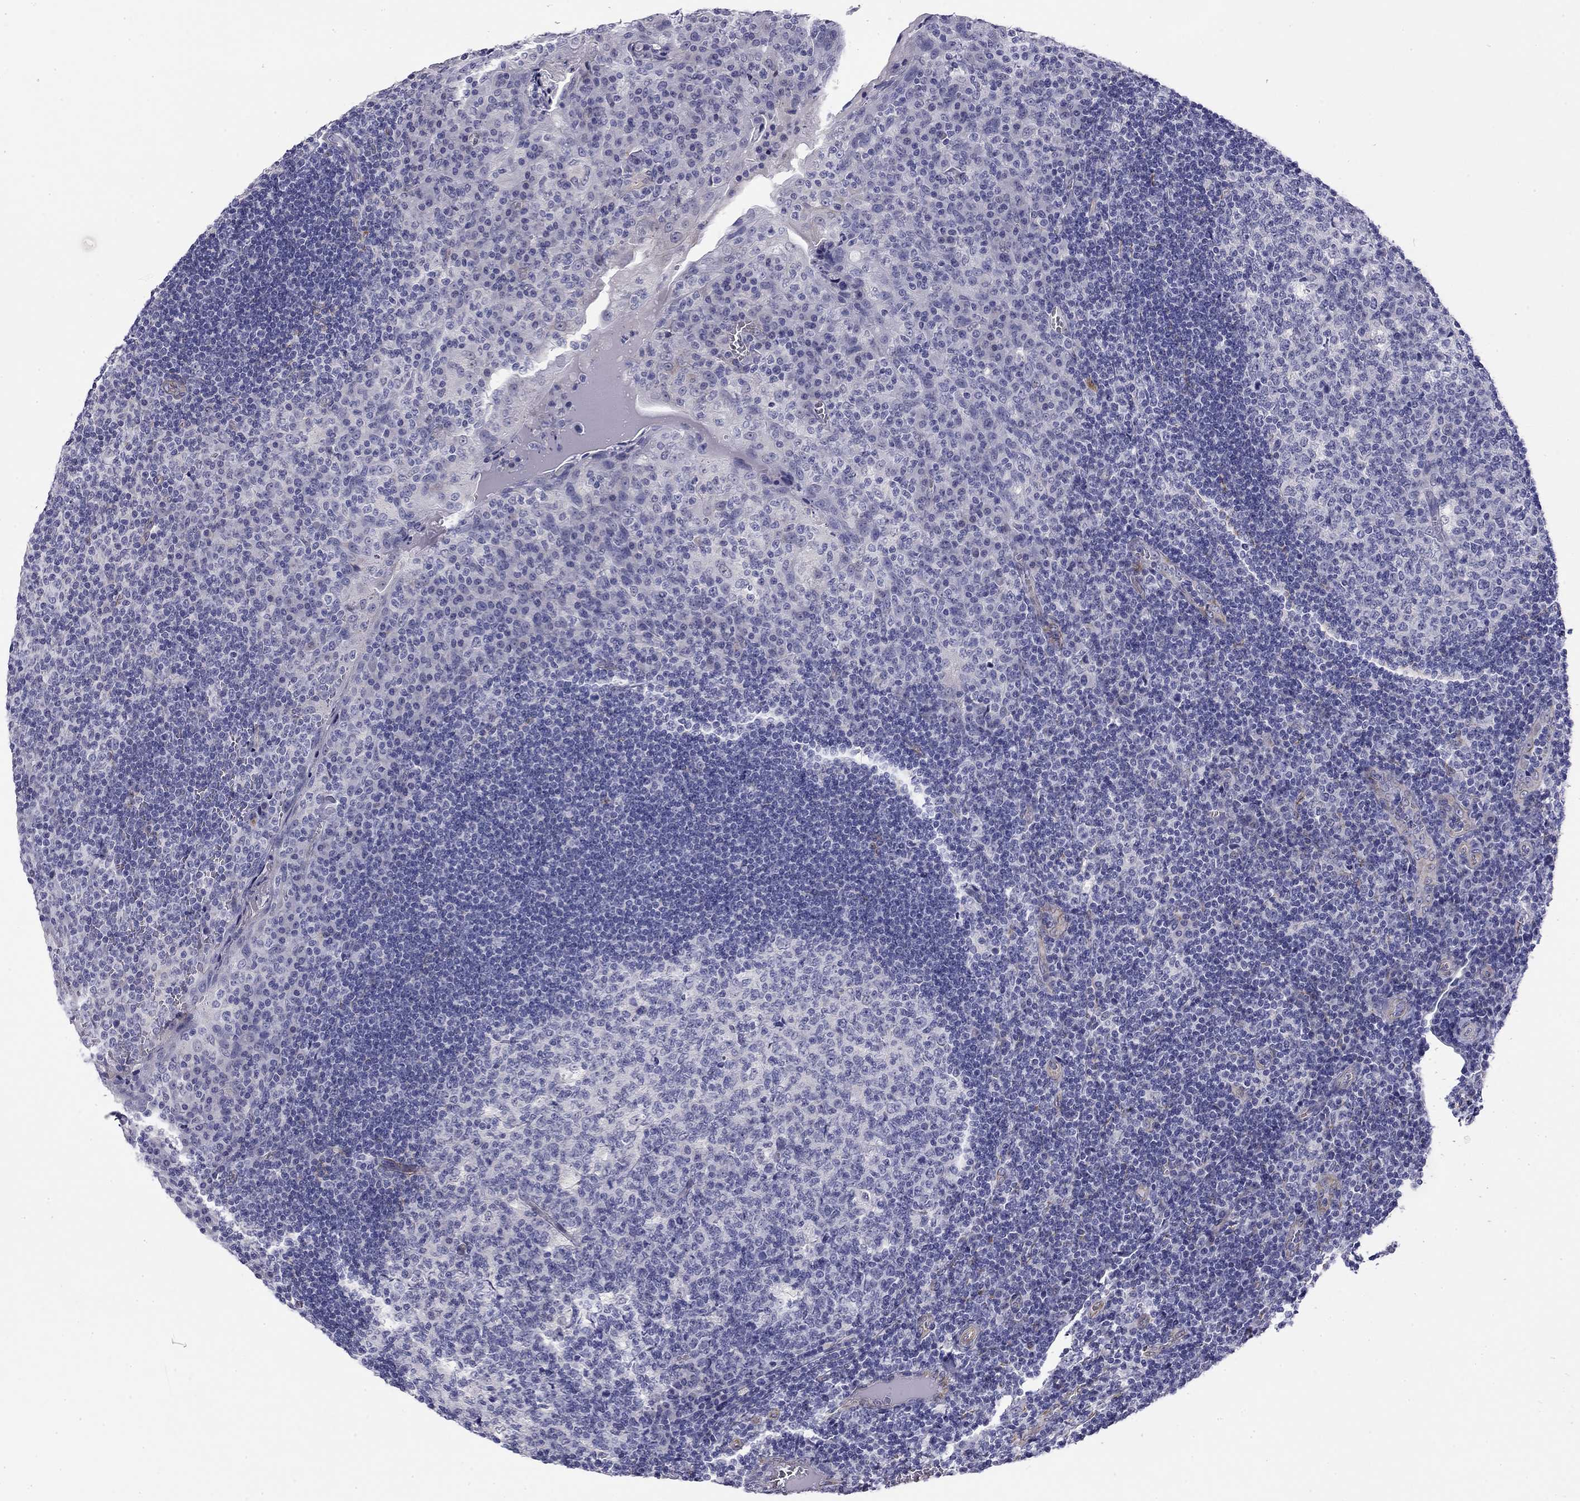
{"staining": {"intensity": "negative", "quantity": "none", "location": "none"}, "tissue": "tonsil", "cell_type": "Germinal center cells", "image_type": "normal", "snomed": [{"axis": "morphology", "description": "Normal tissue, NOS"}, {"axis": "topography", "description": "Tonsil"}], "caption": "Benign tonsil was stained to show a protein in brown. There is no significant staining in germinal center cells.", "gene": "RTL1", "patient": {"sex": "male", "age": 17}}